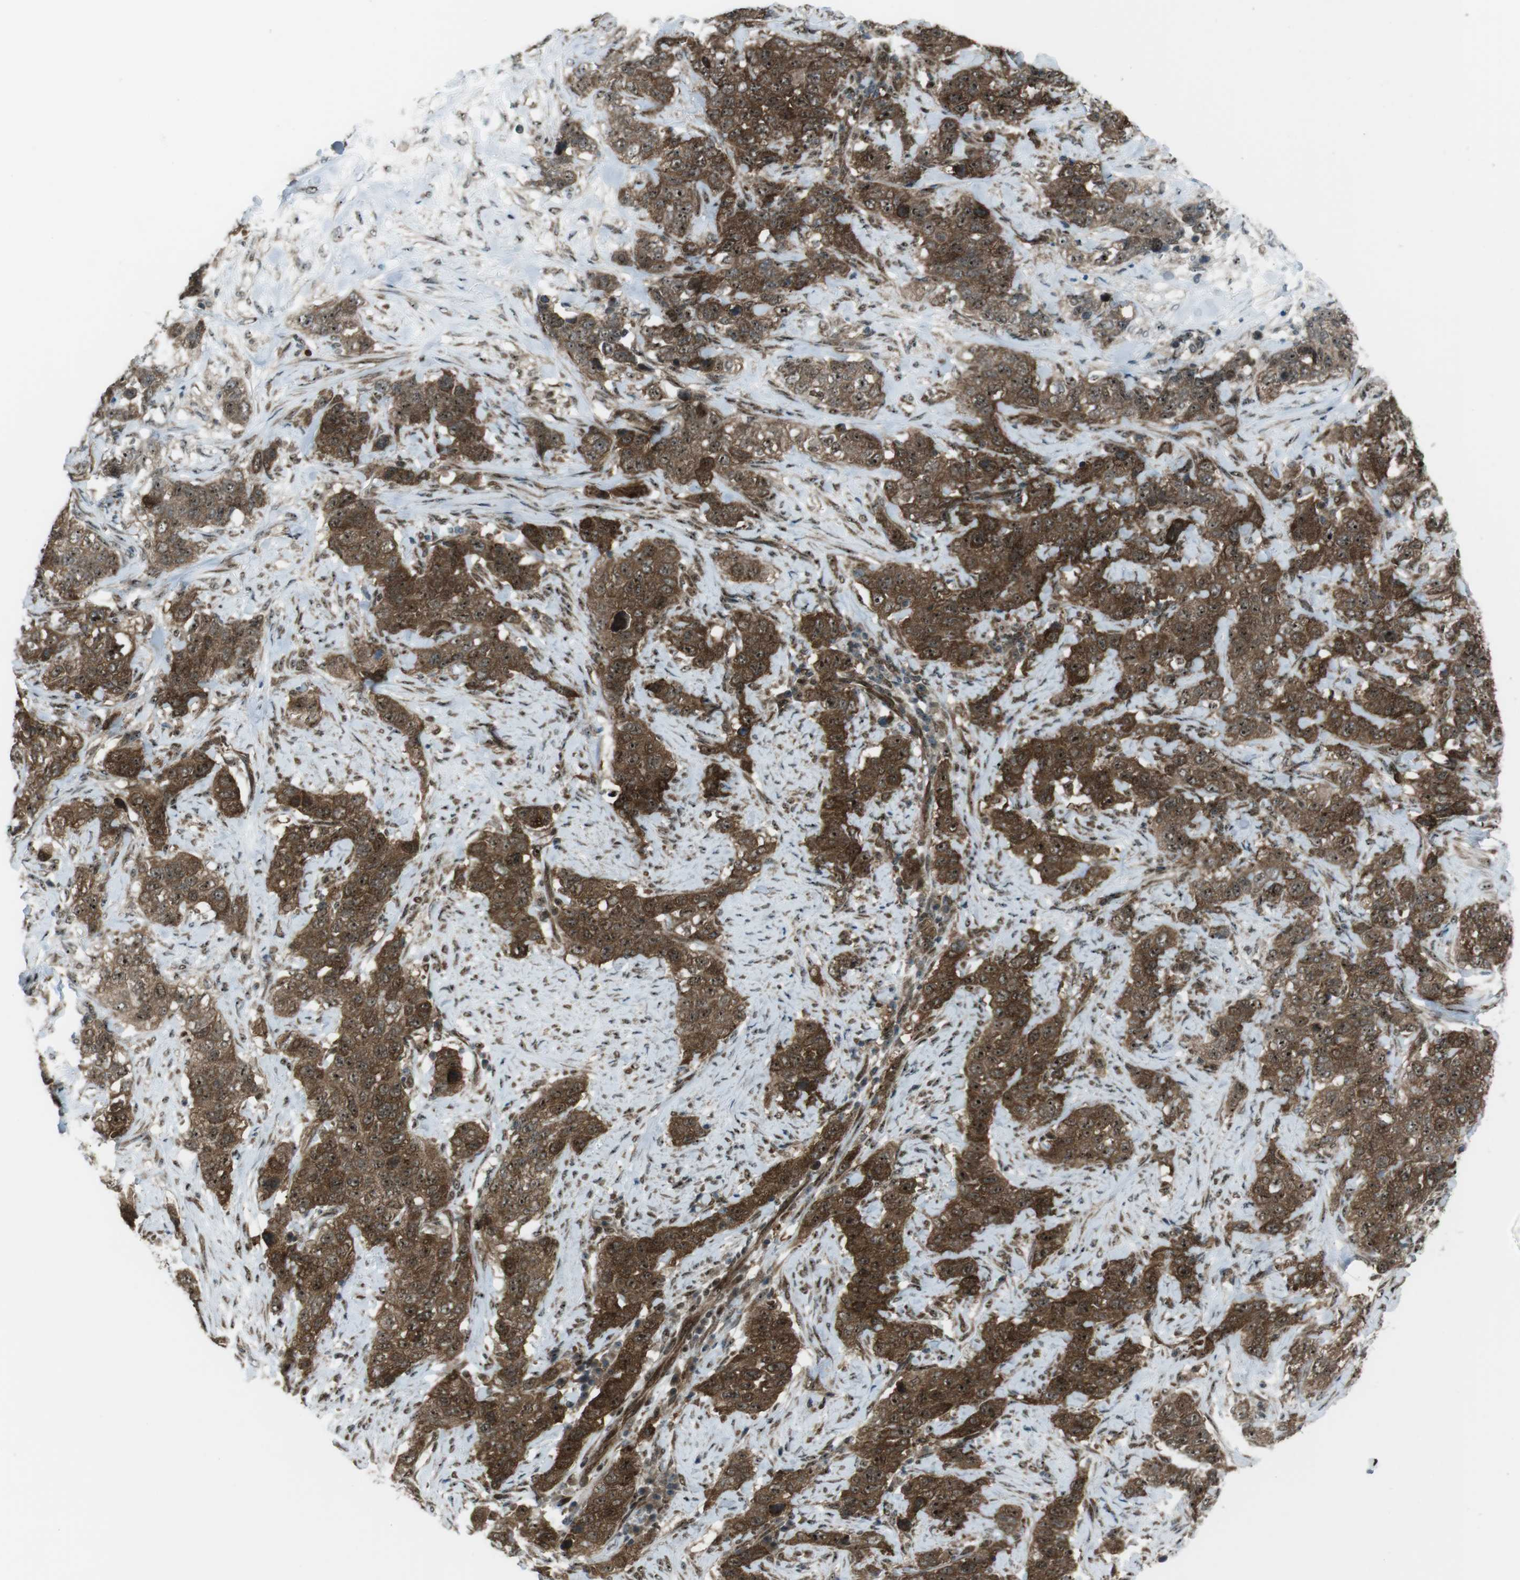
{"staining": {"intensity": "moderate", "quantity": ">75%", "location": "cytoplasmic/membranous,nuclear"}, "tissue": "stomach cancer", "cell_type": "Tumor cells", "image_type": "cancer", "snomed": [{"axis": "morphology", "description": "Adenocarcinoma, NOS"}, {"axis": "topography", "description": "Stomach"}], "caption": "High-power microscopy captured an immunohistochemistry (IHC) micrograph of adenocarcinoma (stomach), revealing moderate cytoplasmic/membranous and nuclear positivity in about >75% of tumor cells.", "gene": "CSNK1D", "patient": {"sex": "male", "age": 48}}